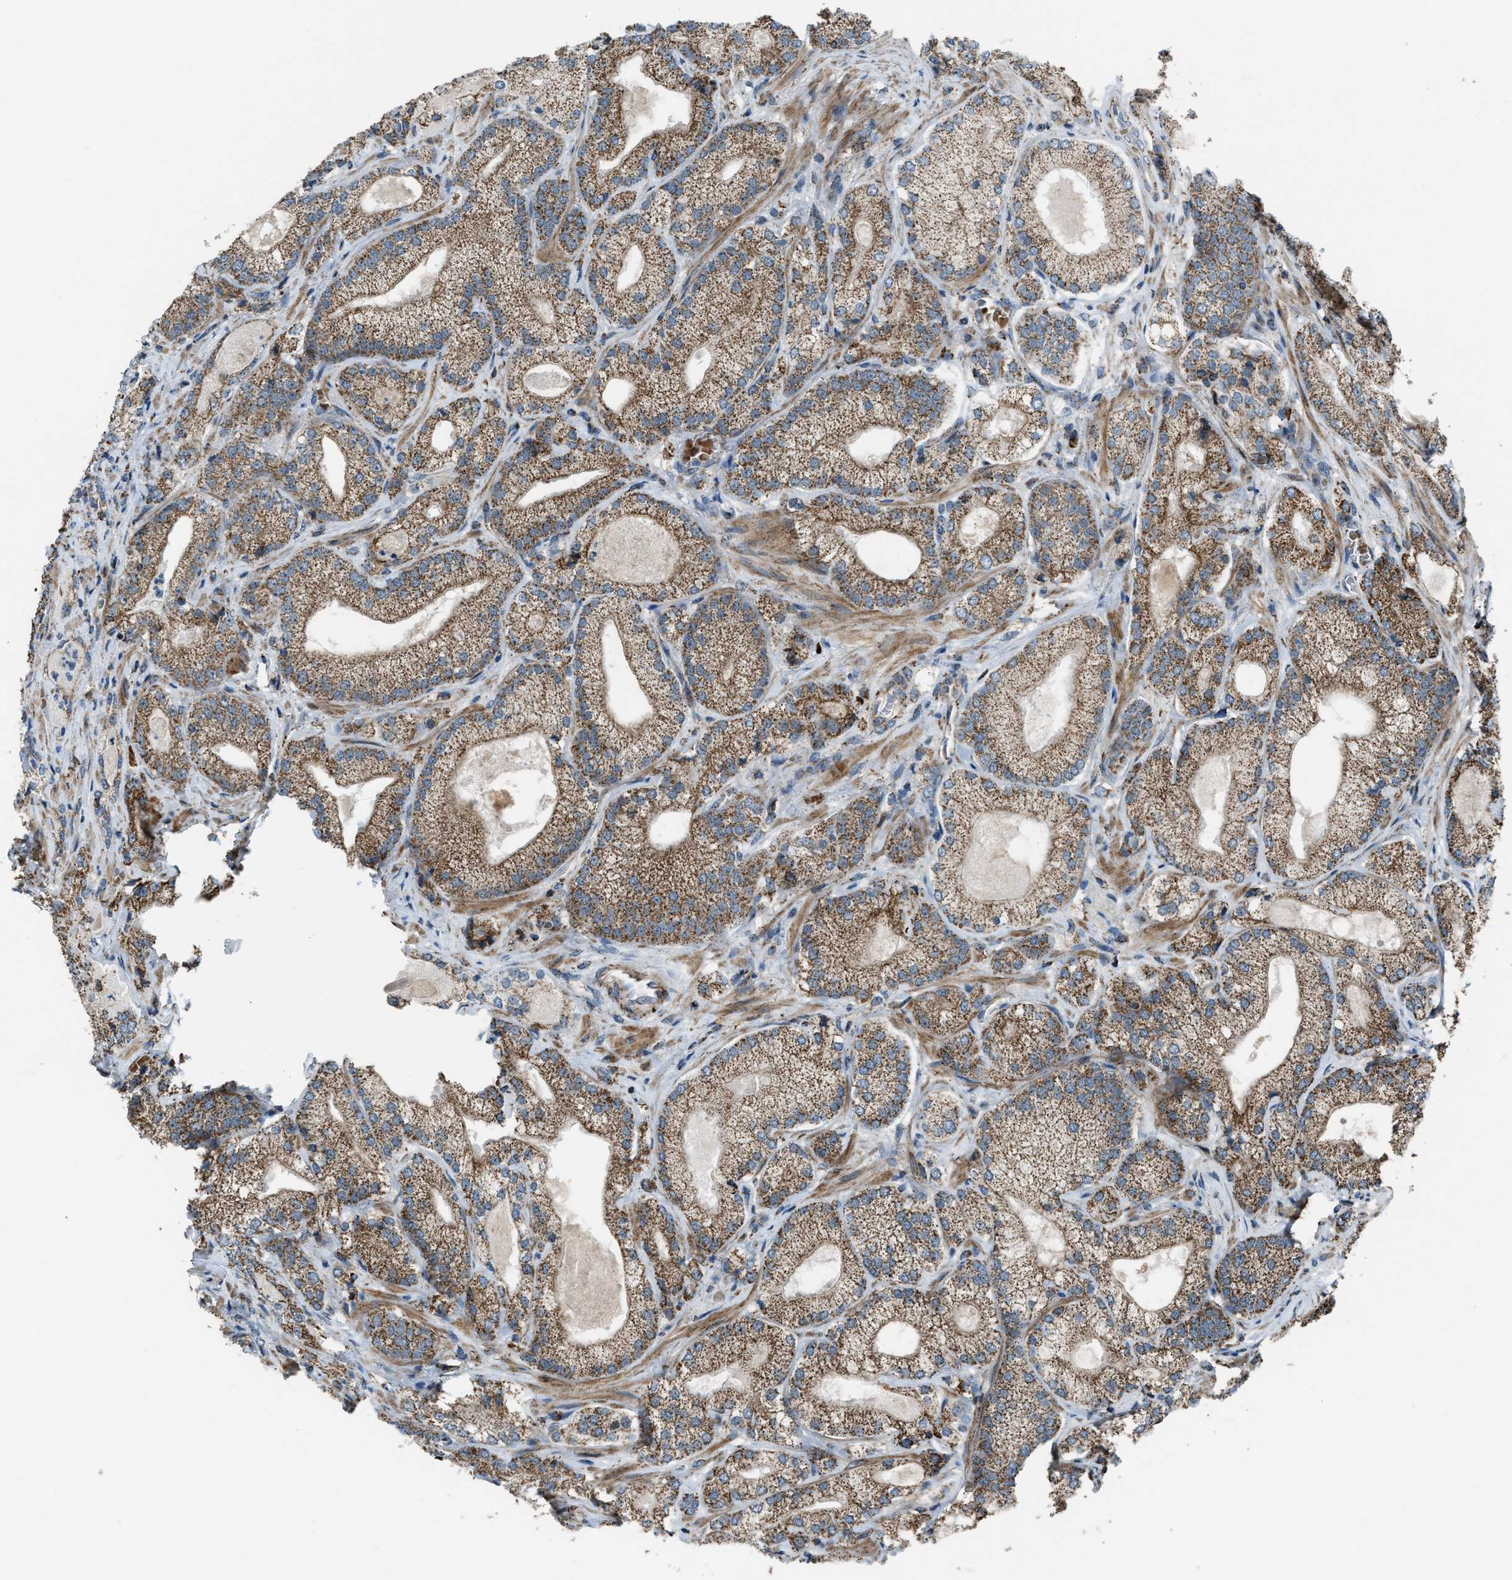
{"staining": {"intensity": "moderate", "quantity": ">75%", "location": "cytoplasmic/membranous"}, "tissue": "prostate cancer", "cell_type": "Tumor cells", "image_type": "cancer", "snomed": [{"axis": "morphology", "description": "Adenocarcinoma, Low grade"}, {"axis": "topography", "description": "Prostate"}], "caption": "Prostate cancer stained for a protein (brown) reveals moderate cytoplasmic/membranous positive positivity in about >75% of tumor cells.", "gene": "CHN2", "patient": {"sex": "male", "age": 65}}